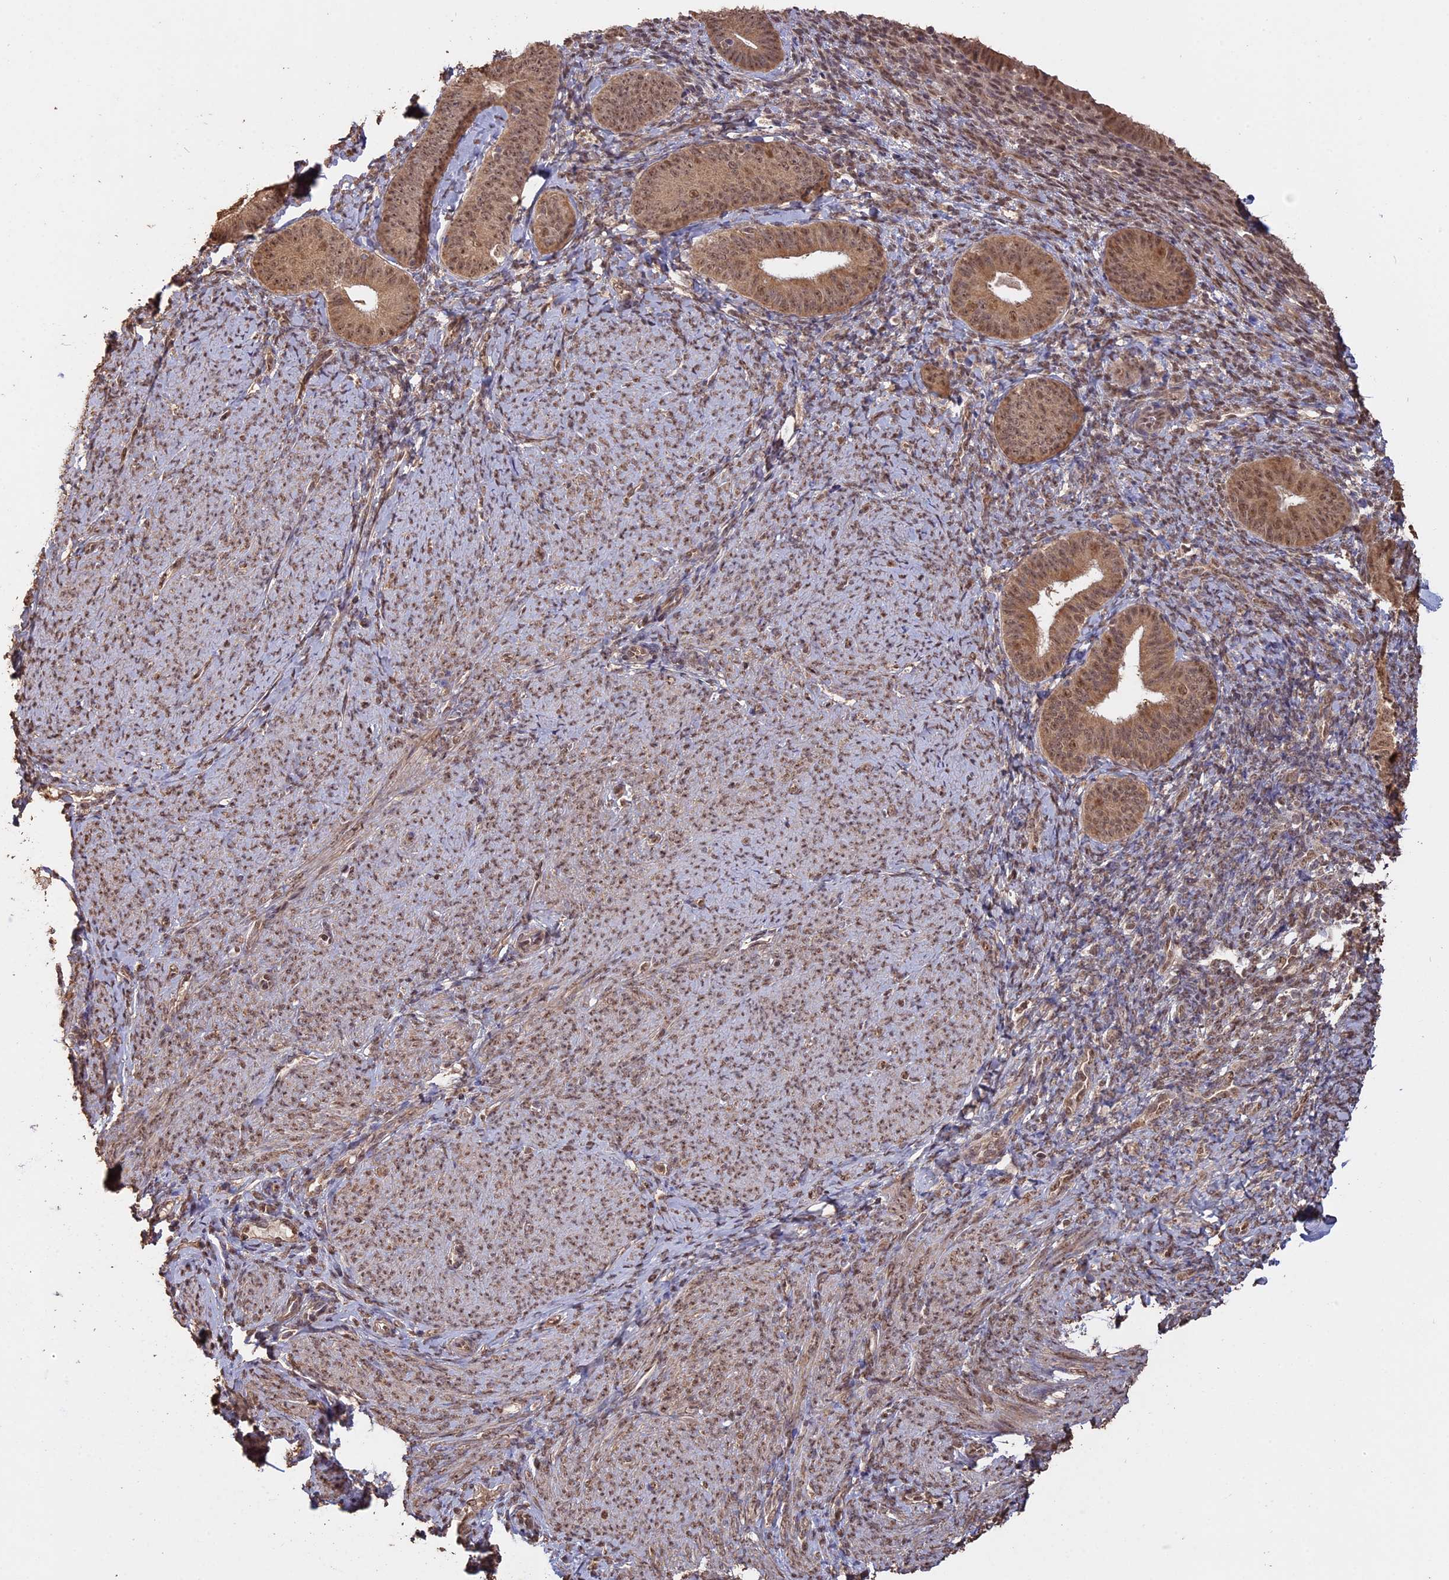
{"staining": {"intensity": "moderate", "quantity": ">75%", "location": "nuclear"}, "tissue": "endometrium", "cell_type": "Cells in endometrial stroma", "image_type": "normal", "snomed": [{"axis": "morphology", "description": "Normal tissue, NOS"}, {"axis": "topography", "description": "Endometrium"}], "caption": "Benign endometrium reveals moderate nuclear positivity in approximately >75% of cells in endometrial stroma, visualized by immunohistochemistry. (DAB IHC with brightfield microscopy, high magnification).", "gene": "PSMC6", "patient": {"sex": "female", "age": 65}}